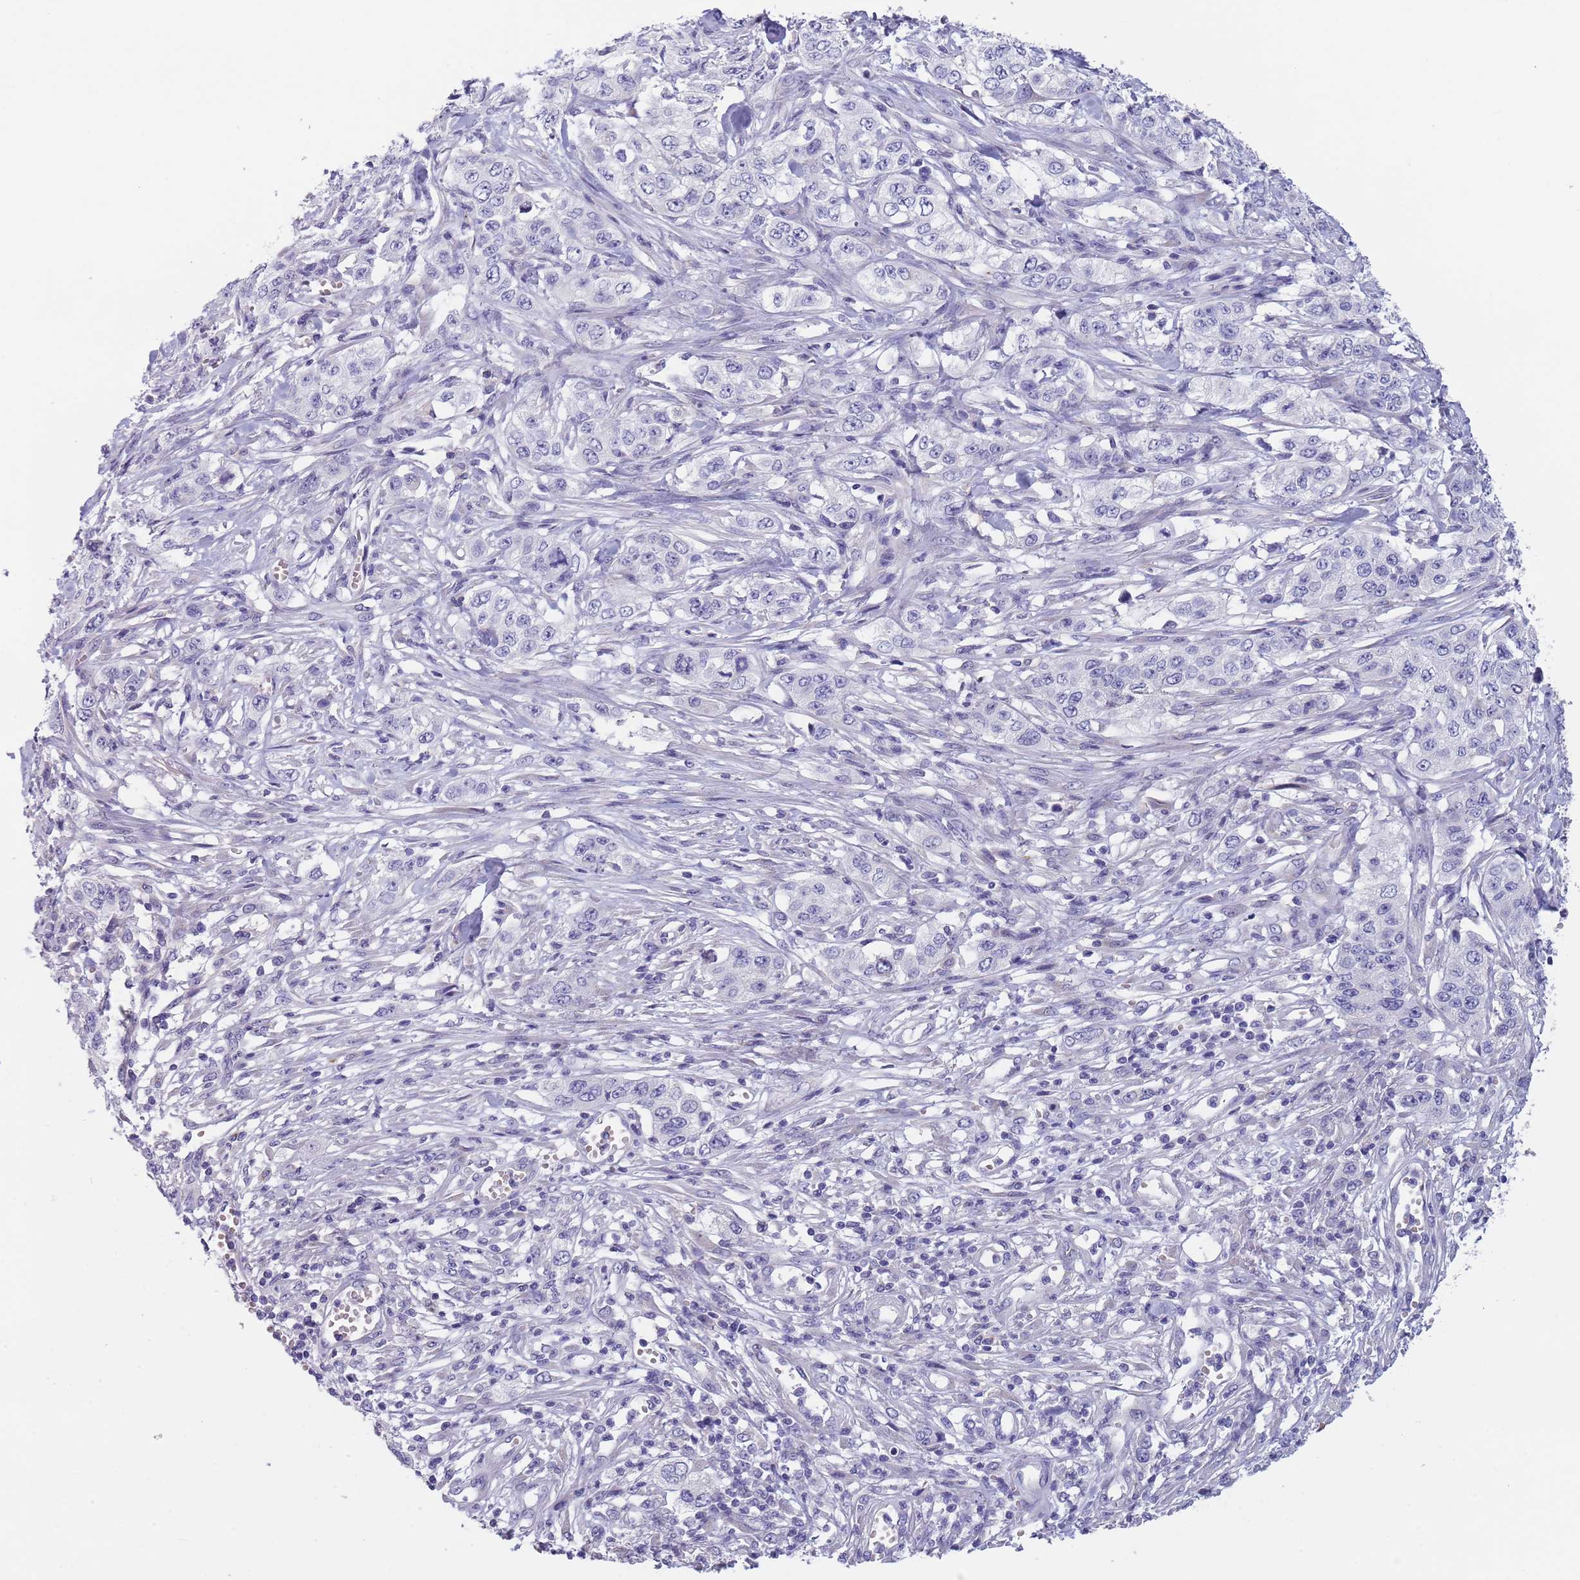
{"staining": {"intensity": "negative", "quantity": "none", "location": "none"}, "tissue": "stomach cancer", "cell_type": "Tumor cells", "image_type": "cancer", "snomed": [{"axis": "morphology", "description": "Adenocarcinoma, NOS"}, {"axis": "topography", "description": "Stomach, upper"}], "caption": "The image displays no staining of tumor cells in stomach cancer.", "gene": "MAN1C1", "patient": {"sex": "male", "age": 62}}